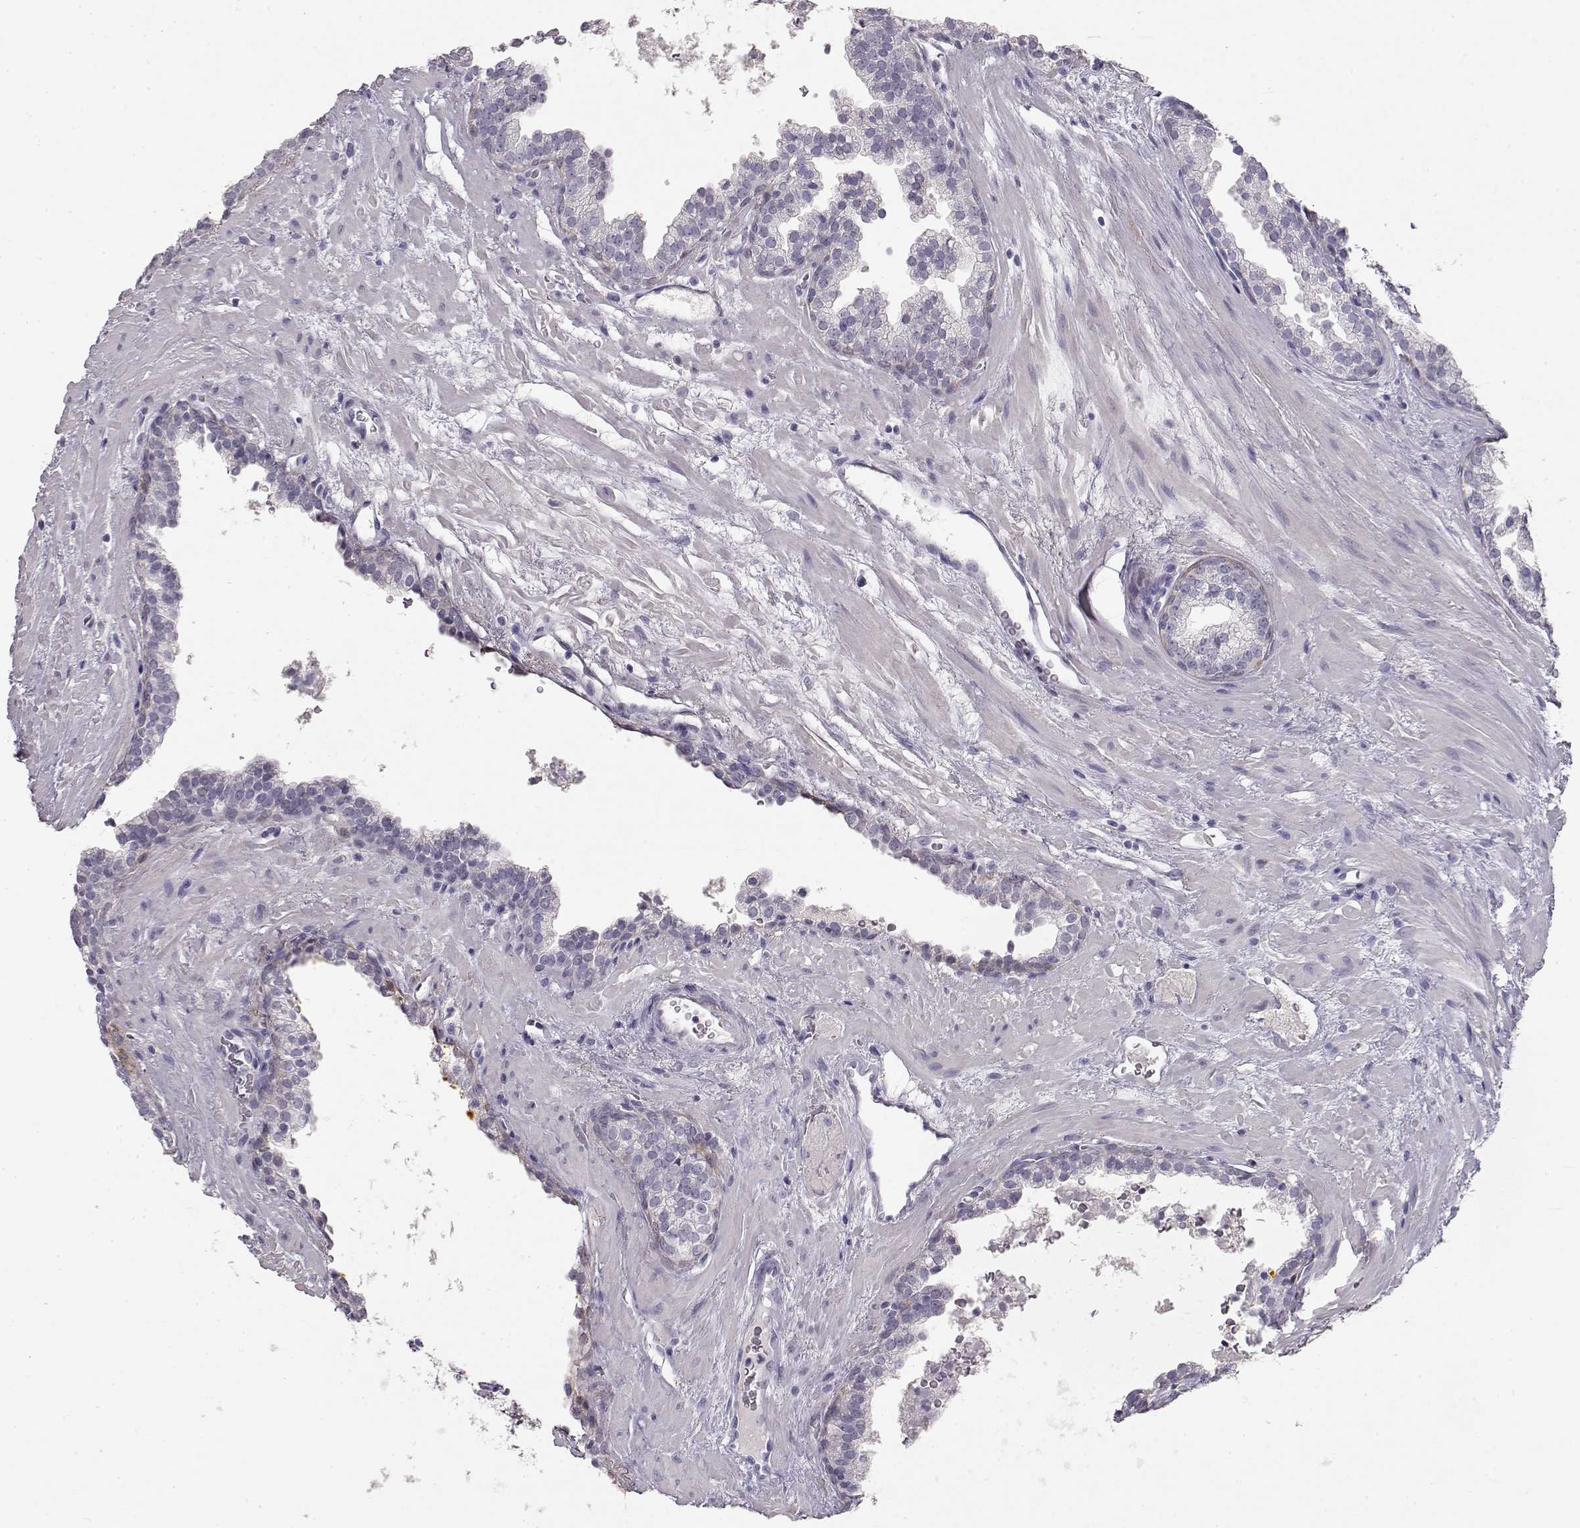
{"staining": {"intensity": "negative", "quantity": "none", "location": "none"}, "tissue": "prostate cancer", "cell_type": "Tumor cells", "image_type": "cancer", "snomed": [{"axis": "morphology", "description": "Adenocarcinoma, NOS"}, {"axis": "topography", "description": "Prostate"}], "caption": "An image of human prostate cancer is negative for staining in tumor cells.", "gene": "LAMB3", "patient": {"sex": "male", "age": 66}}